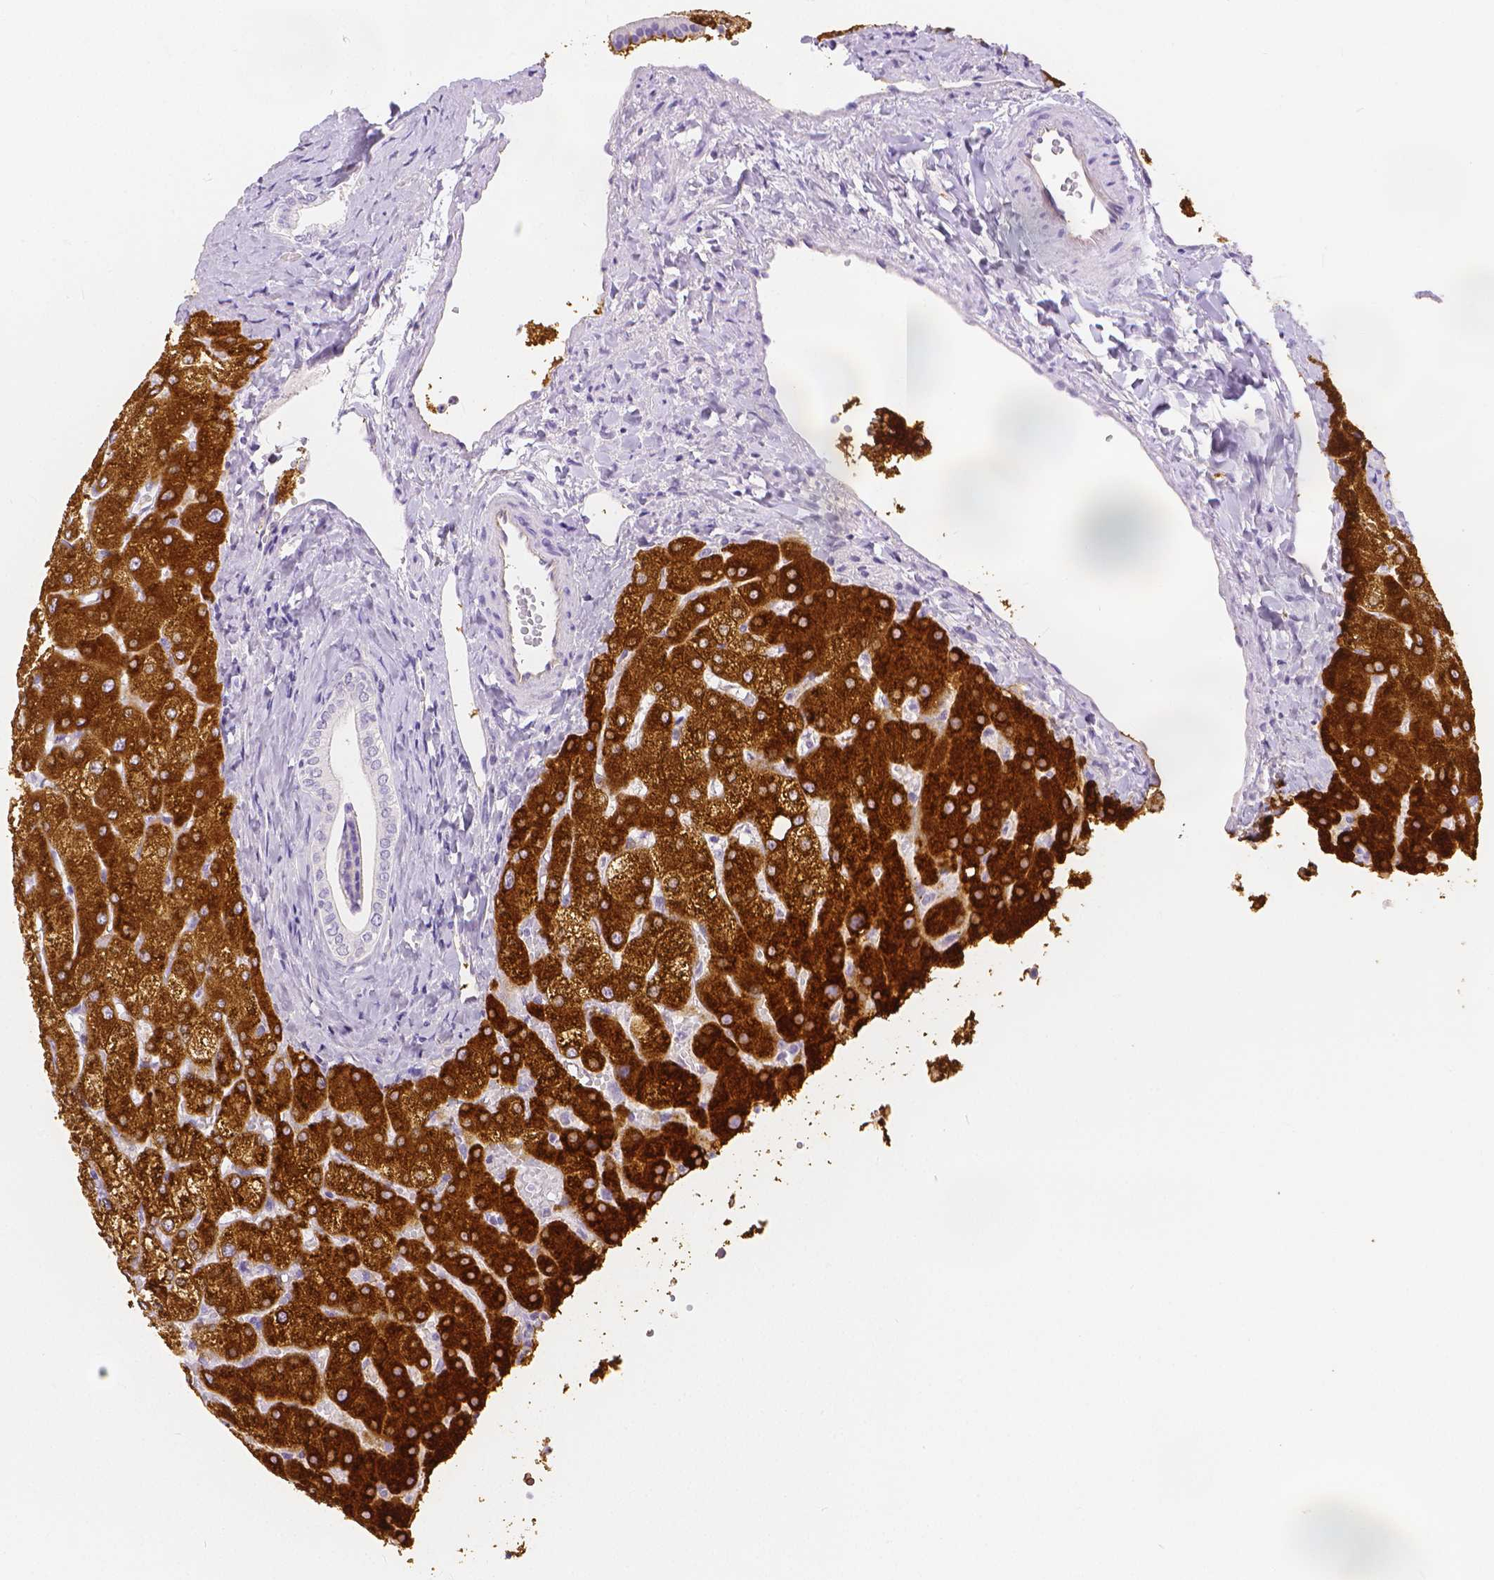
{"staining": {"intensity": "negative", "quantity": "none", "location": "none"}, "tissue": "liver", "cell_type": "Cholangiocytes", "image_type": "normal", "snomed": [{"axis": "morphology", "description": "Normal tissue, NOS"}, {"axis": "topography", "description": "Liver"}], "caption": "DAB immunohistochemical staining of unremarkable human liver exhibits no significant expression in cholangiocytes. (Stains: DAB (3,3'-diaminobenzidine) IHC with hematoxylin counter stain, Microscopy: brightfield microscopy at high magnification).", "gene": "SLC27A5", "patient": {"sex": "female", "age": 54}}